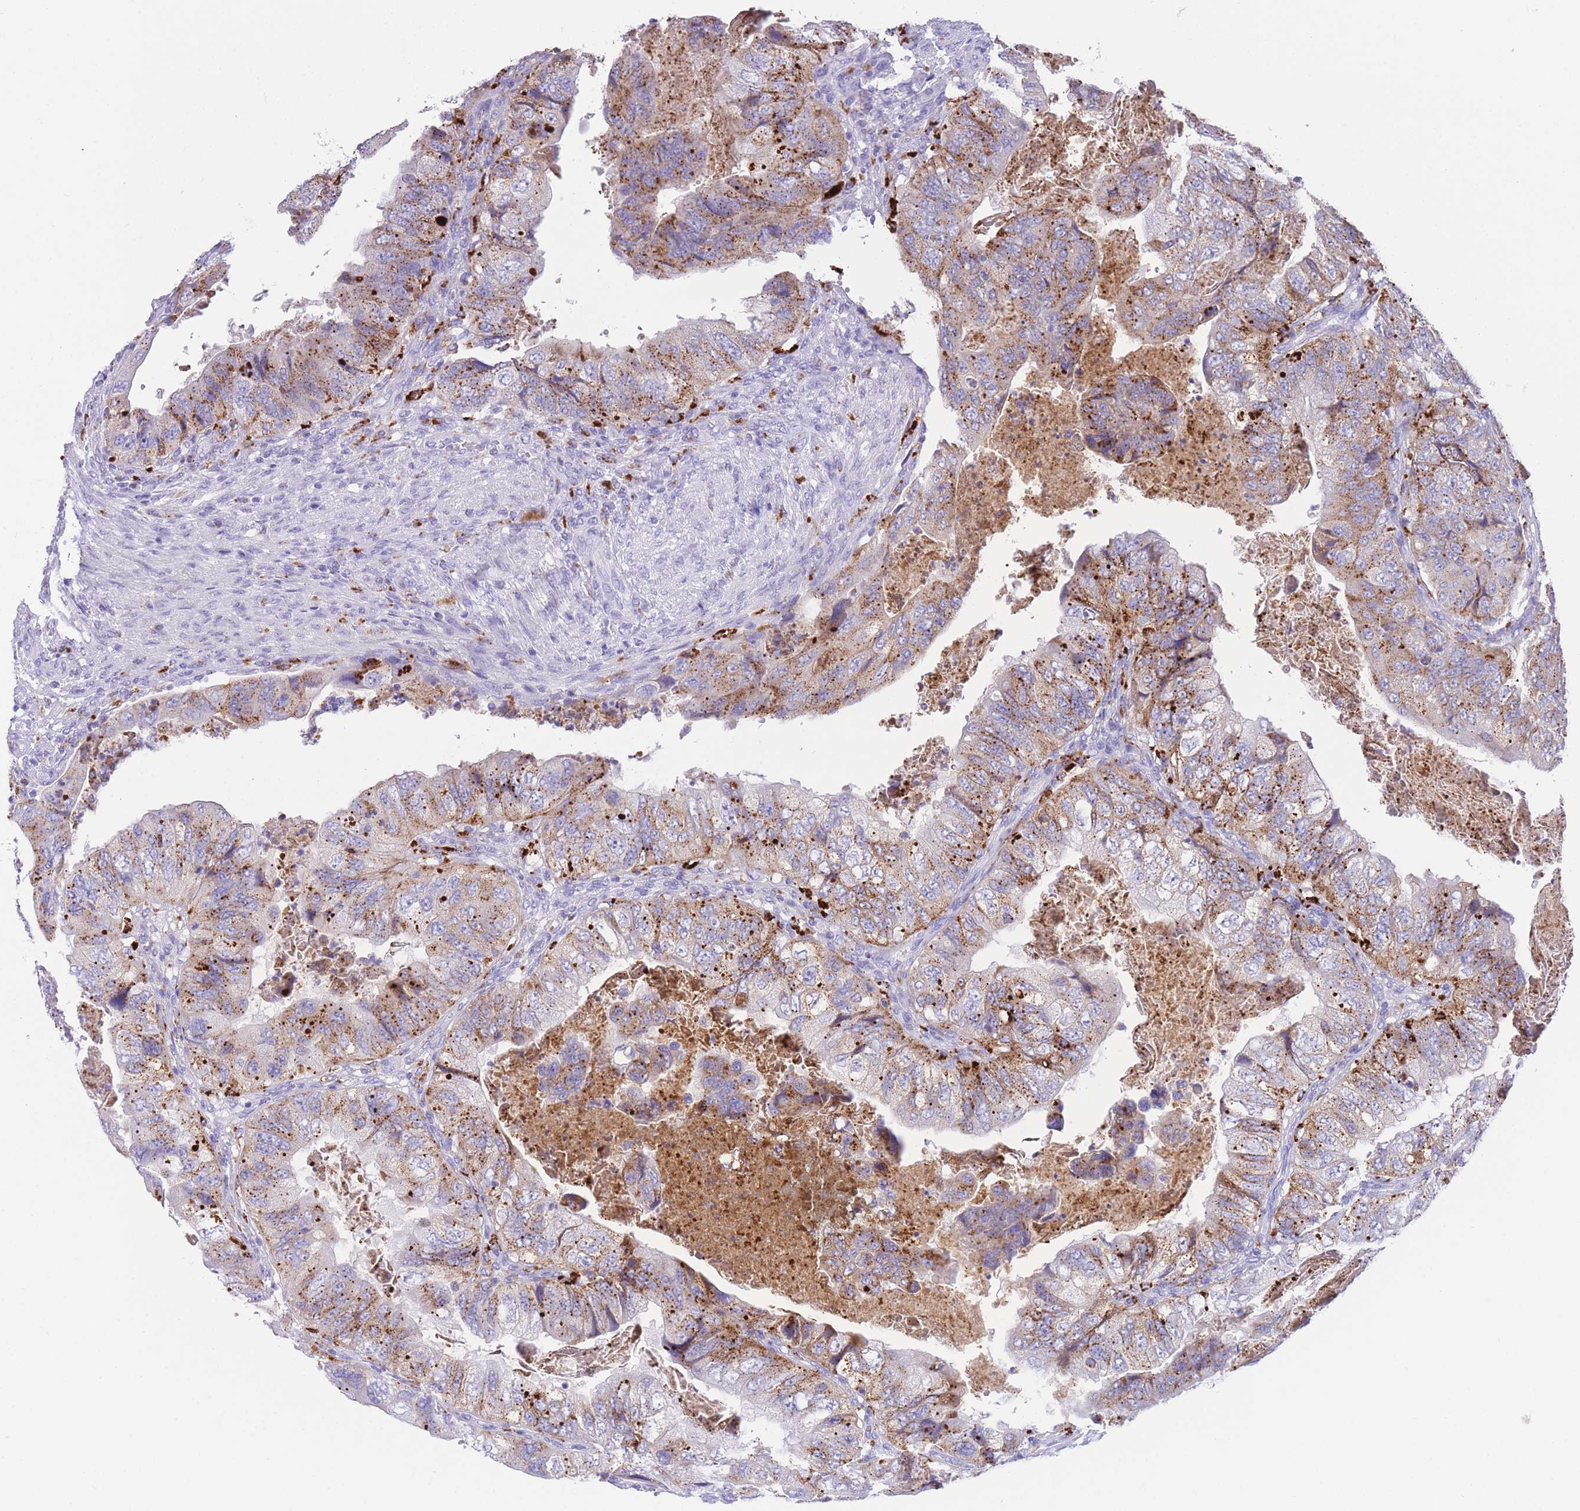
{"staining": {"intensity": "moderate", "quantity": "25%-75%", "location": "cytoplasmic/membranous"}, "tissue": "colorectal cancer", "cell_type": "Tumor cells", "image_type": "cancer", "snomed": [{"axis": "morphology", "description": "Adenocarcinoma, NOS"}, {"axis": "topography", "description": "Rectum"}], "caption": "A brown stain shows moderate cytoplasmic/membranous staining of a protein in human adenocarcinoma (colorectal) tumor cells.", "gene": "PLBD1", "patient": {"sex": "male", "age": 63}}